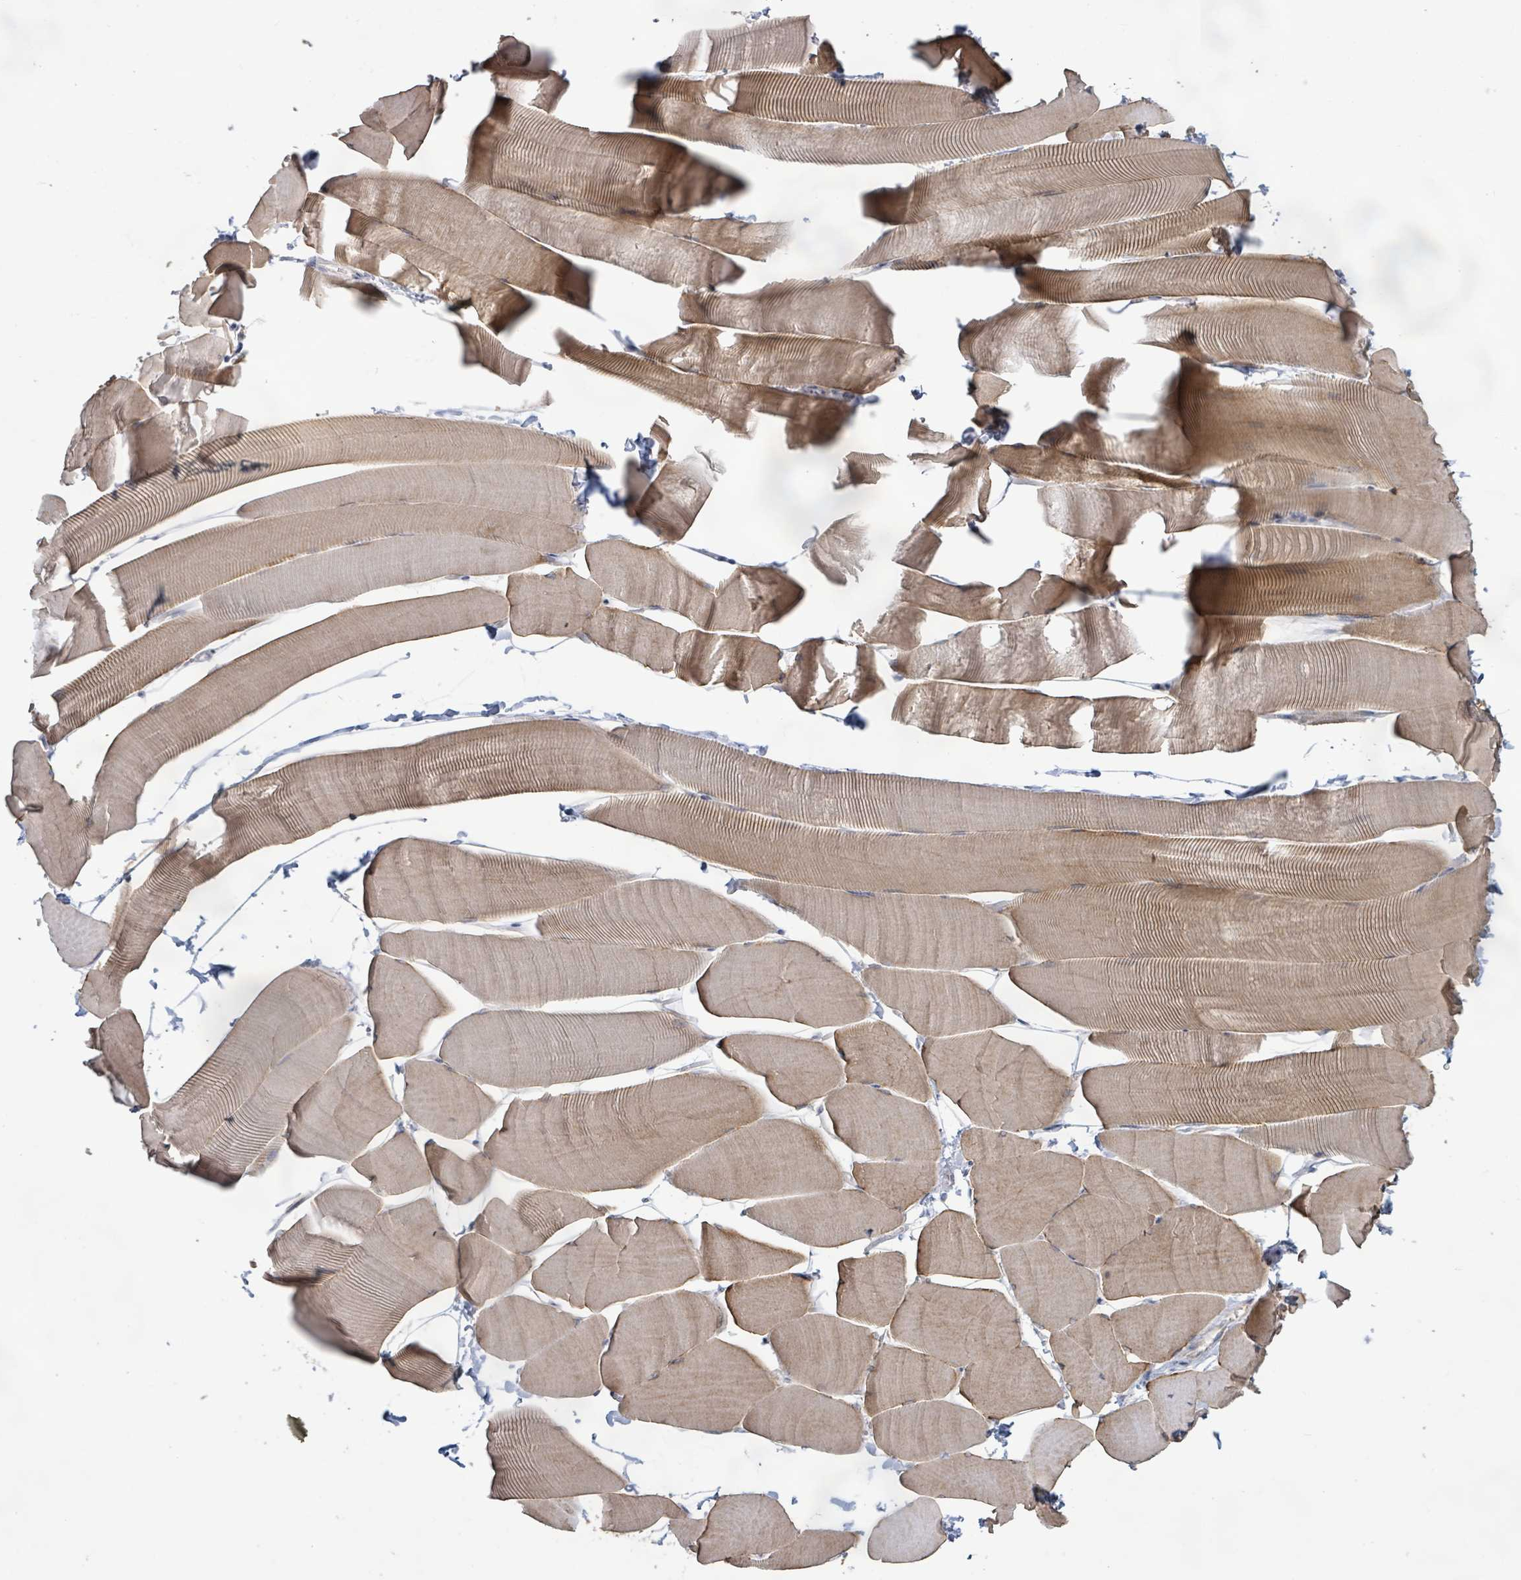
{"staining": {"intensity": "moderate", "quantity": "25%-75%", "location": "cytoplasmic/membranous"}, "tissue": "skeletal muscle", "cell_type": "Myocytes", "image_type": "normal", "snomed": [{"axis": "morphology", "description": "Normal tissue, NOS"}, {"axis": "topography", "description": "Skeletal muscle"}], "caption": "Protein staining reveals moderate cytoplasmic/membranous expression in approximately 25%-75% of myocytes in normal skeletal muscle.", "gene": "KCNS2", "patient": {"sex": "male", "age": 25}}